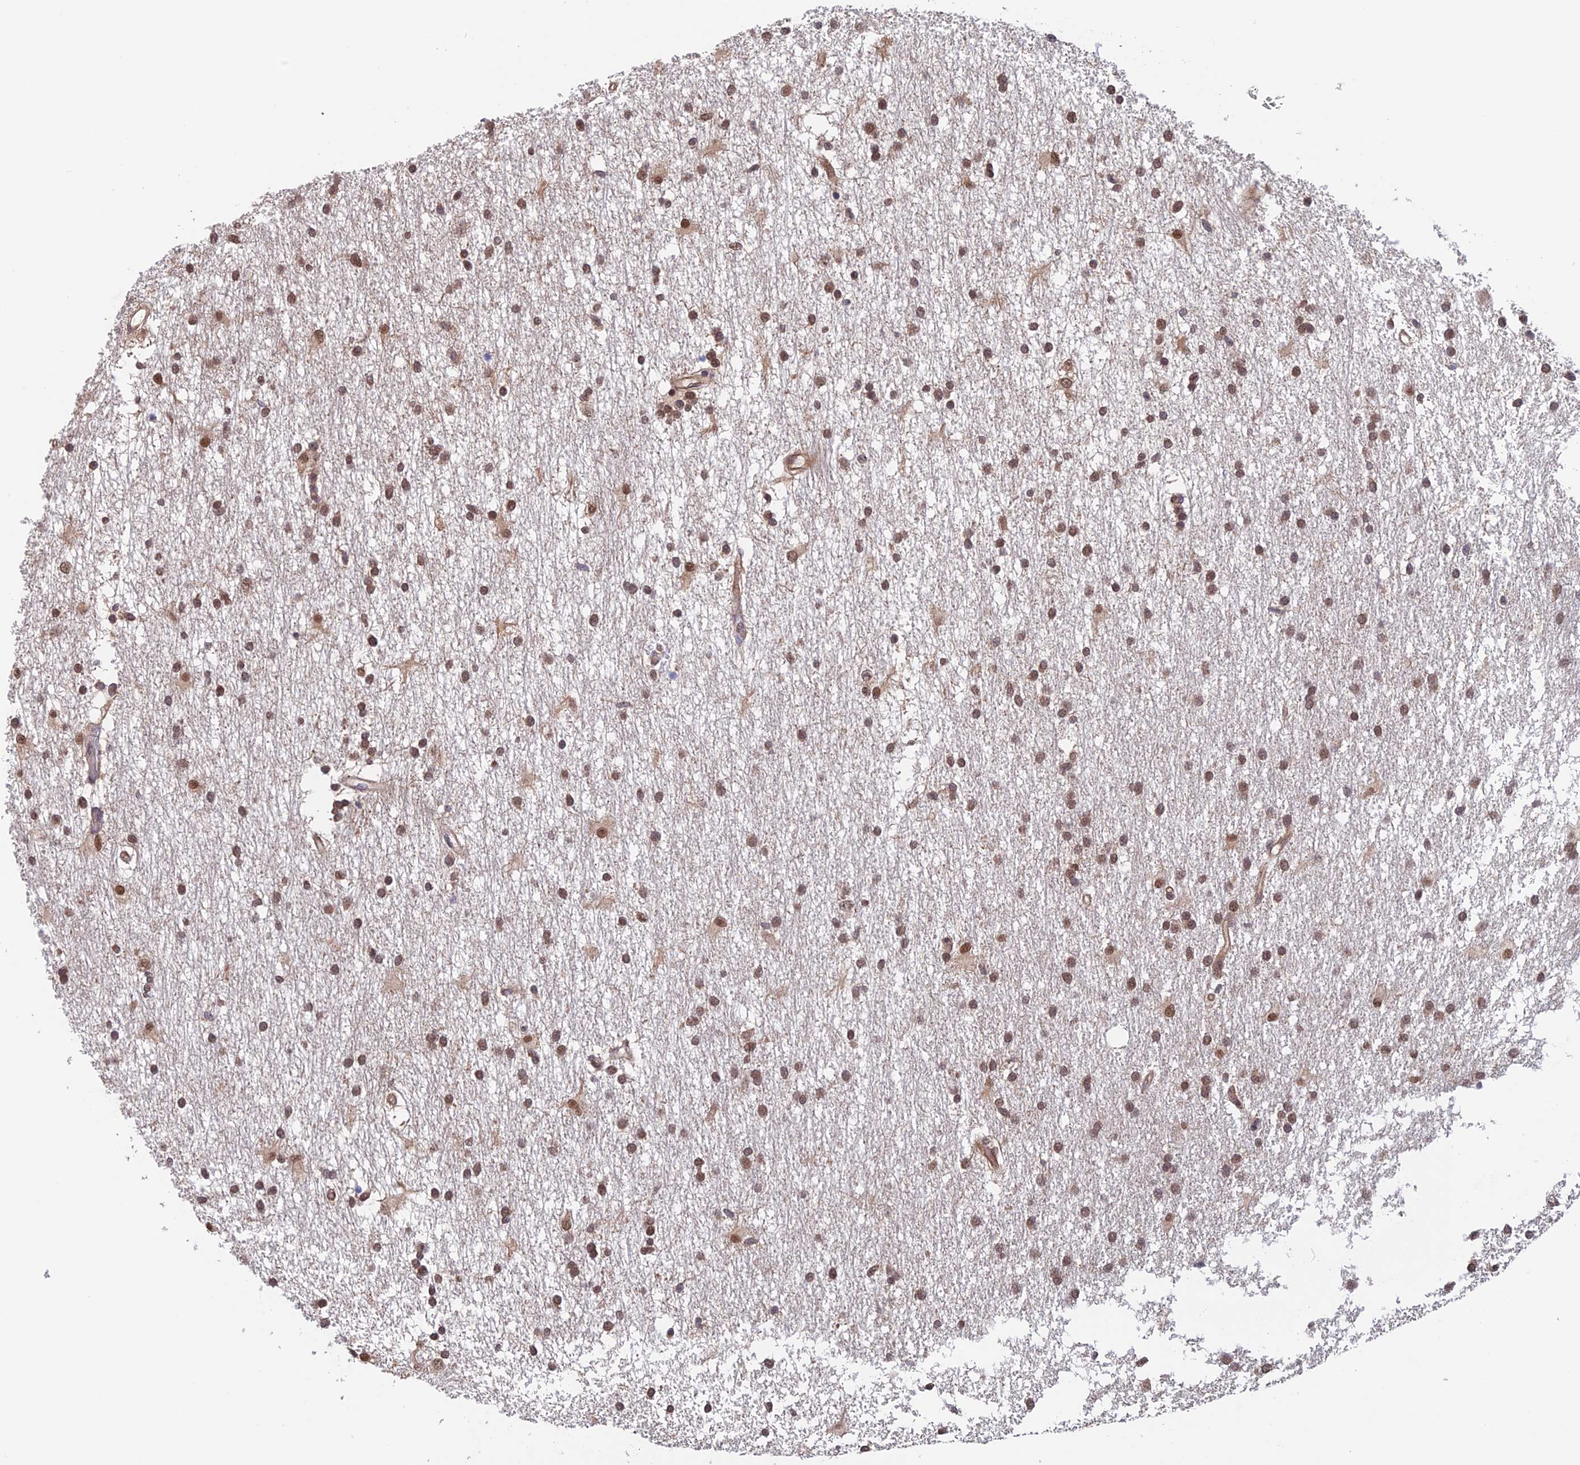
{"staining": {"intensity": "moderate", "quantity": ">75%", "location": "nuclear"}, "tissue": "glioma", "cell_type": "Tumor cells", "image_type": "cancer", "snomed": [{"axis": "morphology", "description": "Glioma, malignant, High grade"}, {"axis": "topography", "description": "Brain"}], "caption": "Human glioma stained with a protein marker reveals moderate staining in tumor cells.", "gene": "NUDT16L1", "patient": {"sex": "male", "age": 77}}